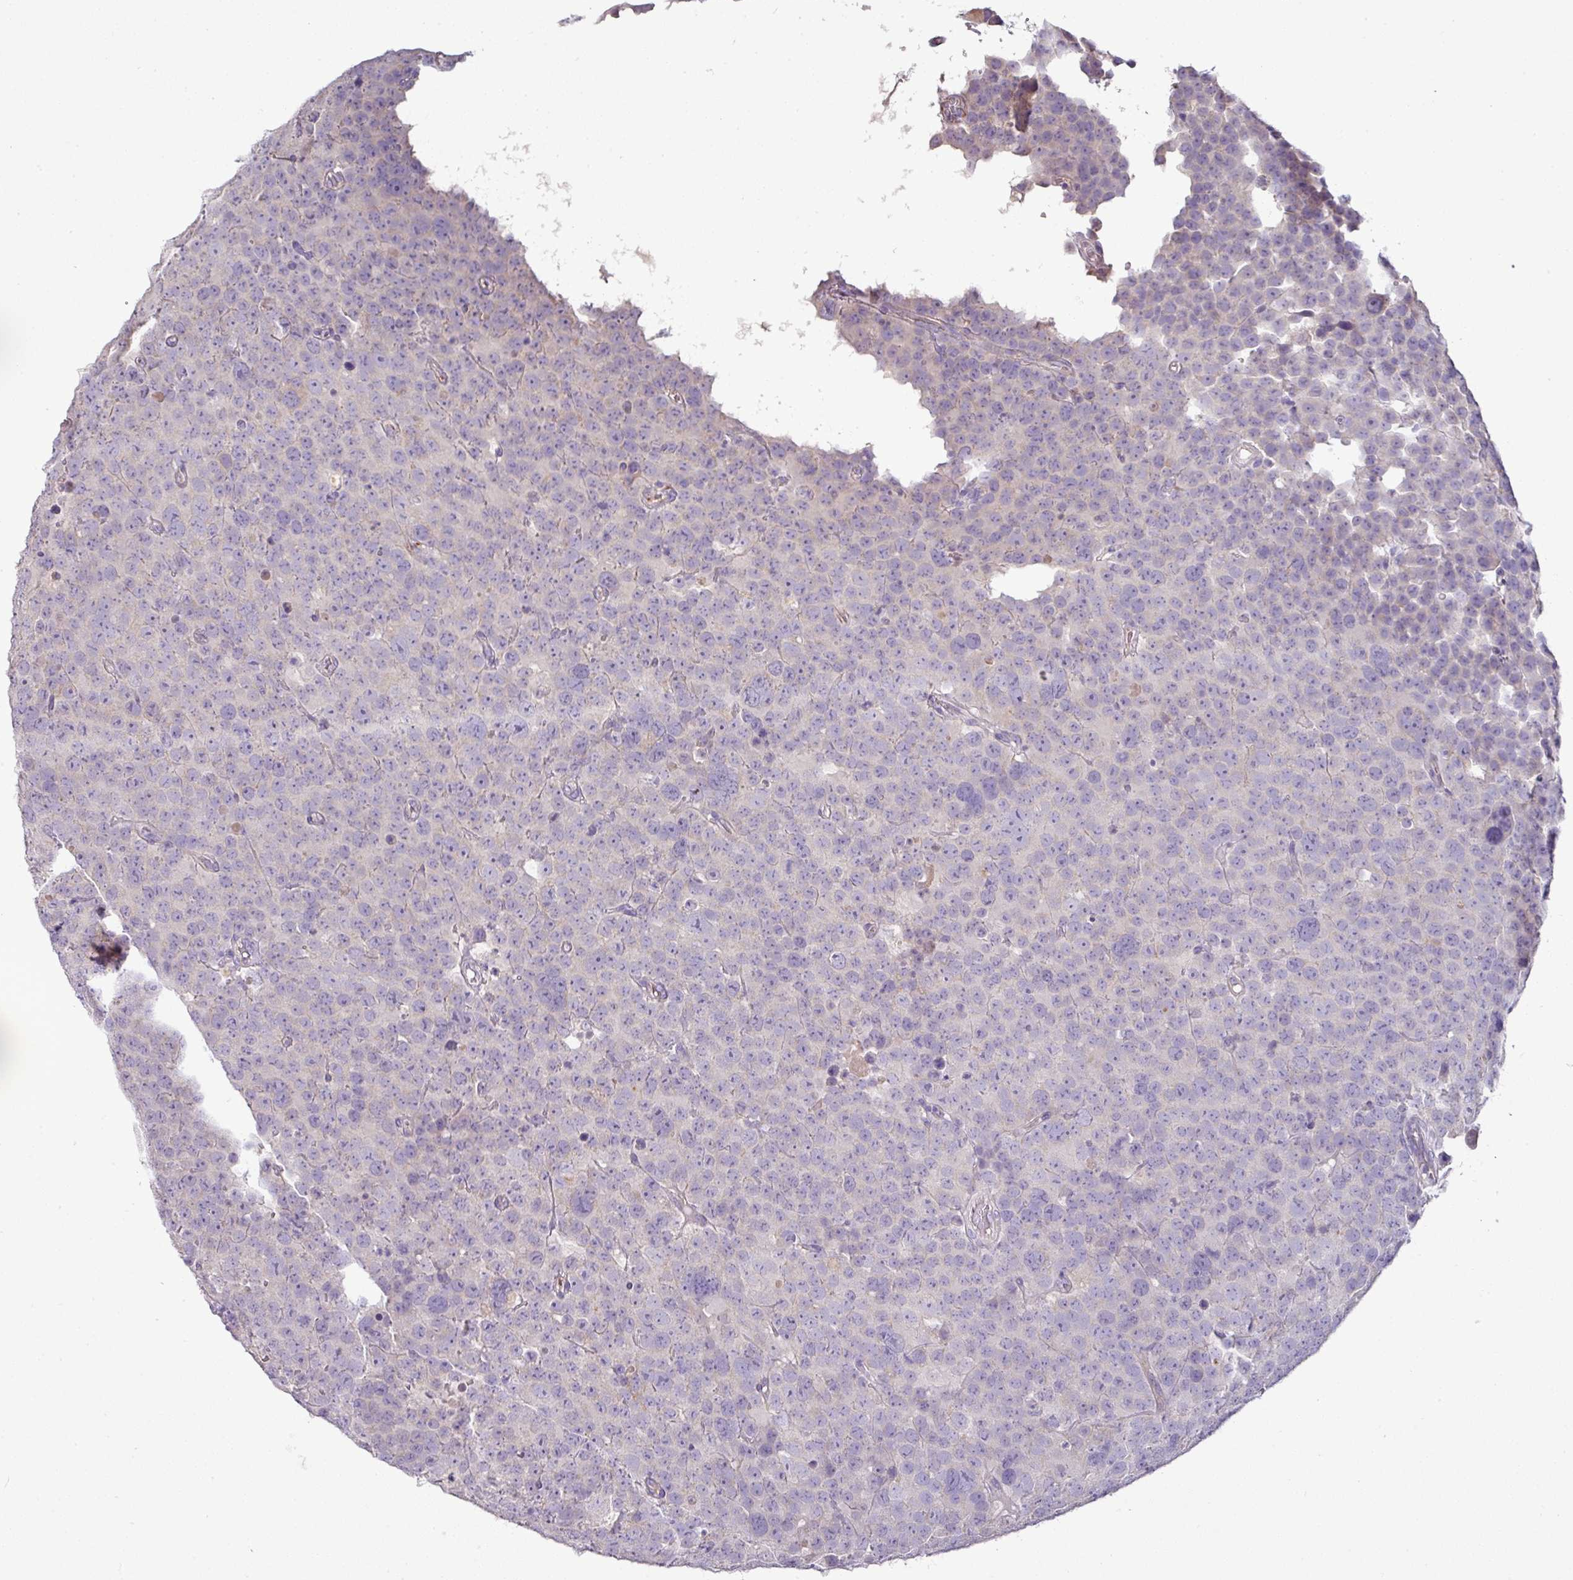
{"staining": {"intensity": "negative", "quantity": "none", "location": "none"}, "tissue": "testis cancer", "cell_type": "Tumor cells", "image_type": "cancer", "snomed": [{"axis": "morphology", "description": "Seminoma, NOS"}, {"axis": "topography", "description": "Testis"}], "caption": "High power microscopy photomicrograph of an immunohistochemistry (IHC) histopathology image of testis cancer, revealing no significant staining in tumor cells.", "gene": "BRINP2", "patient": {"sex": "male", "age": 71}}